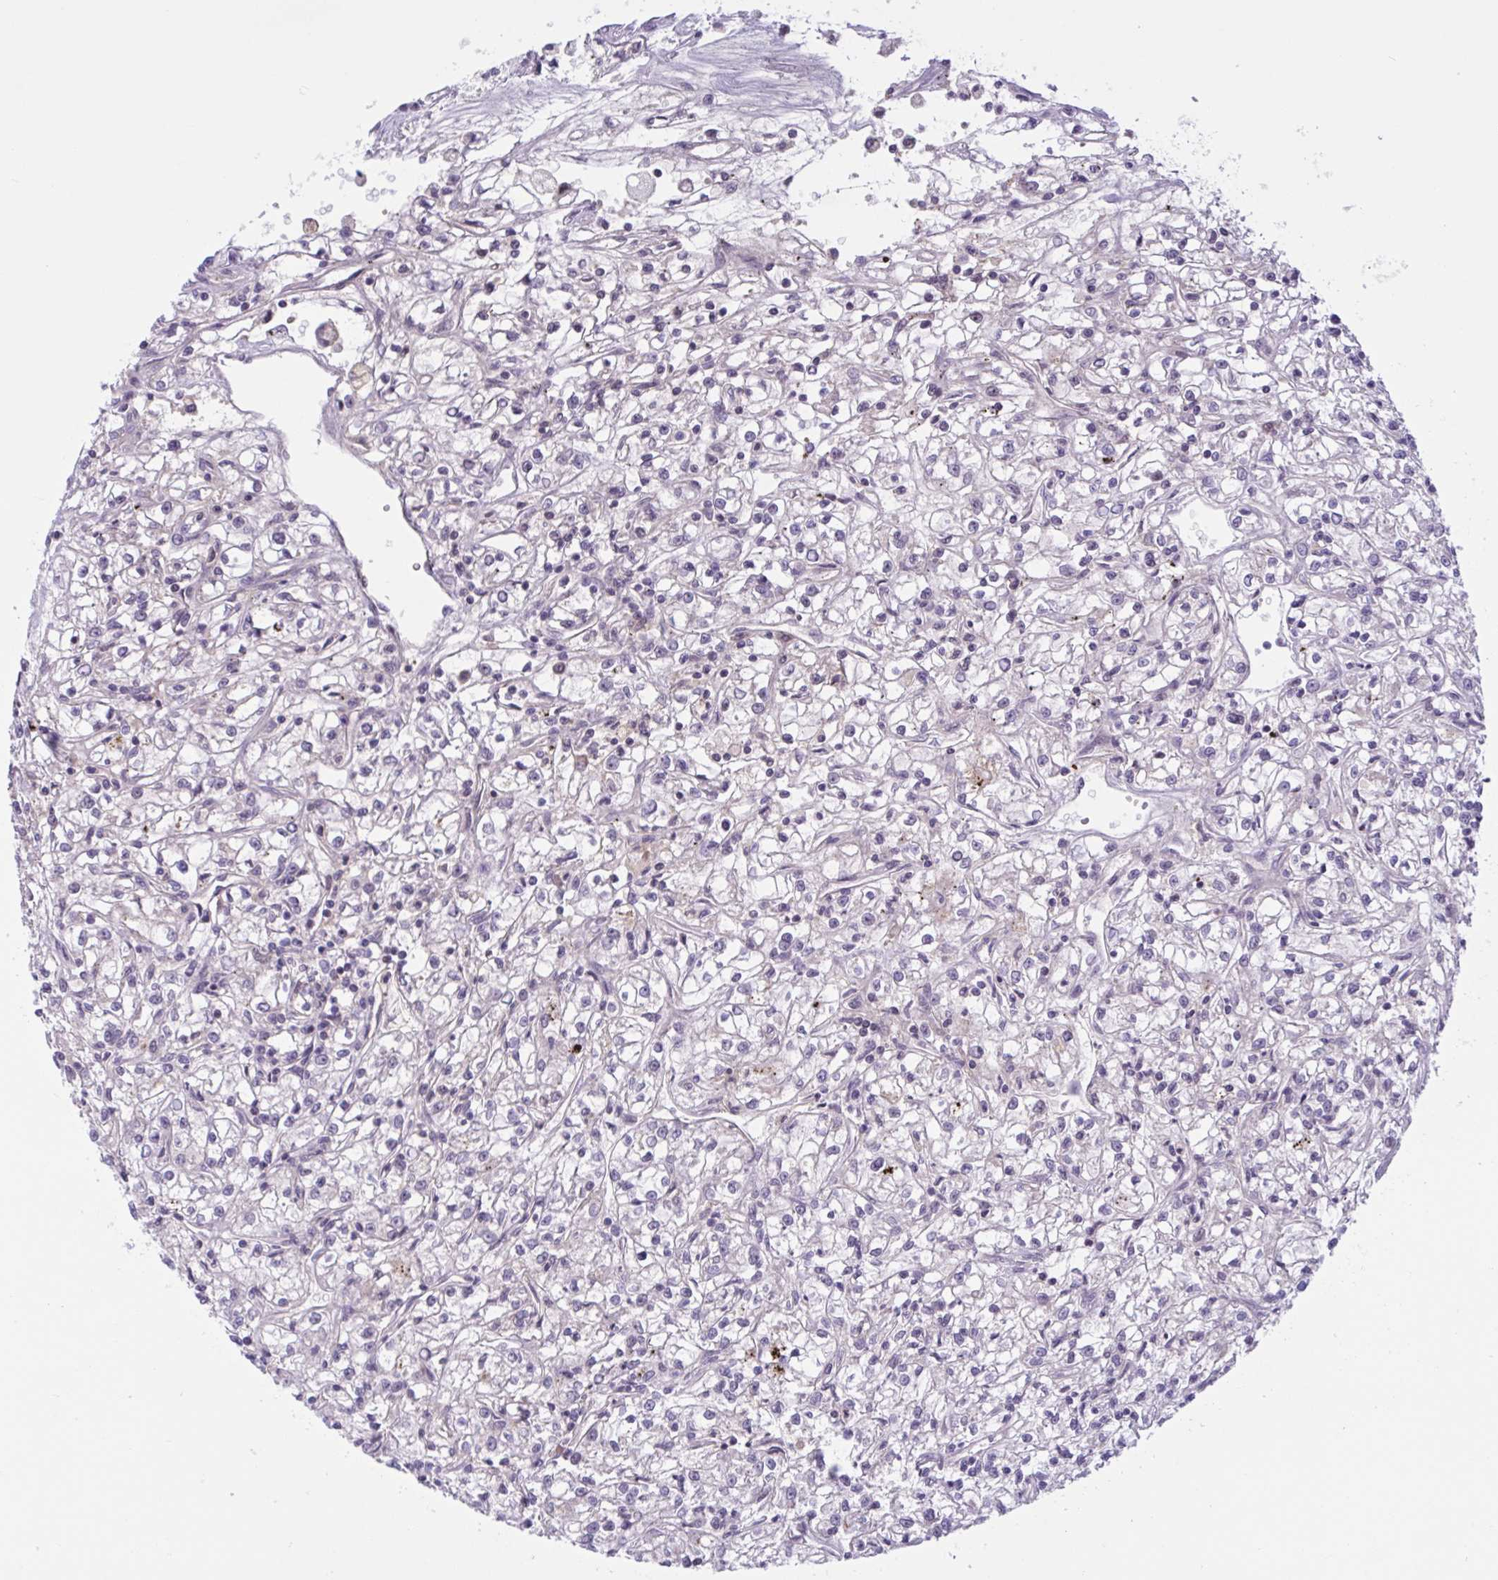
{"staining": {"intensity": "negative", "quantity": "none", "location": "none"}, "tissue": "renal cancer", "cell_type": "Tumor cells", "image_type": "cancer", "snomed": [{"axis": "morphology", "description": "Adenocarcinoma, NOS"}, {"axis": "topography", "description": "Kidney"}], "caption": "Renal cancer stained for a protein using immunohistochemistry demonstrates no staining tumor cells.", "gene": "TTC7B", "patient": {"sex": "female", "age": 59}}